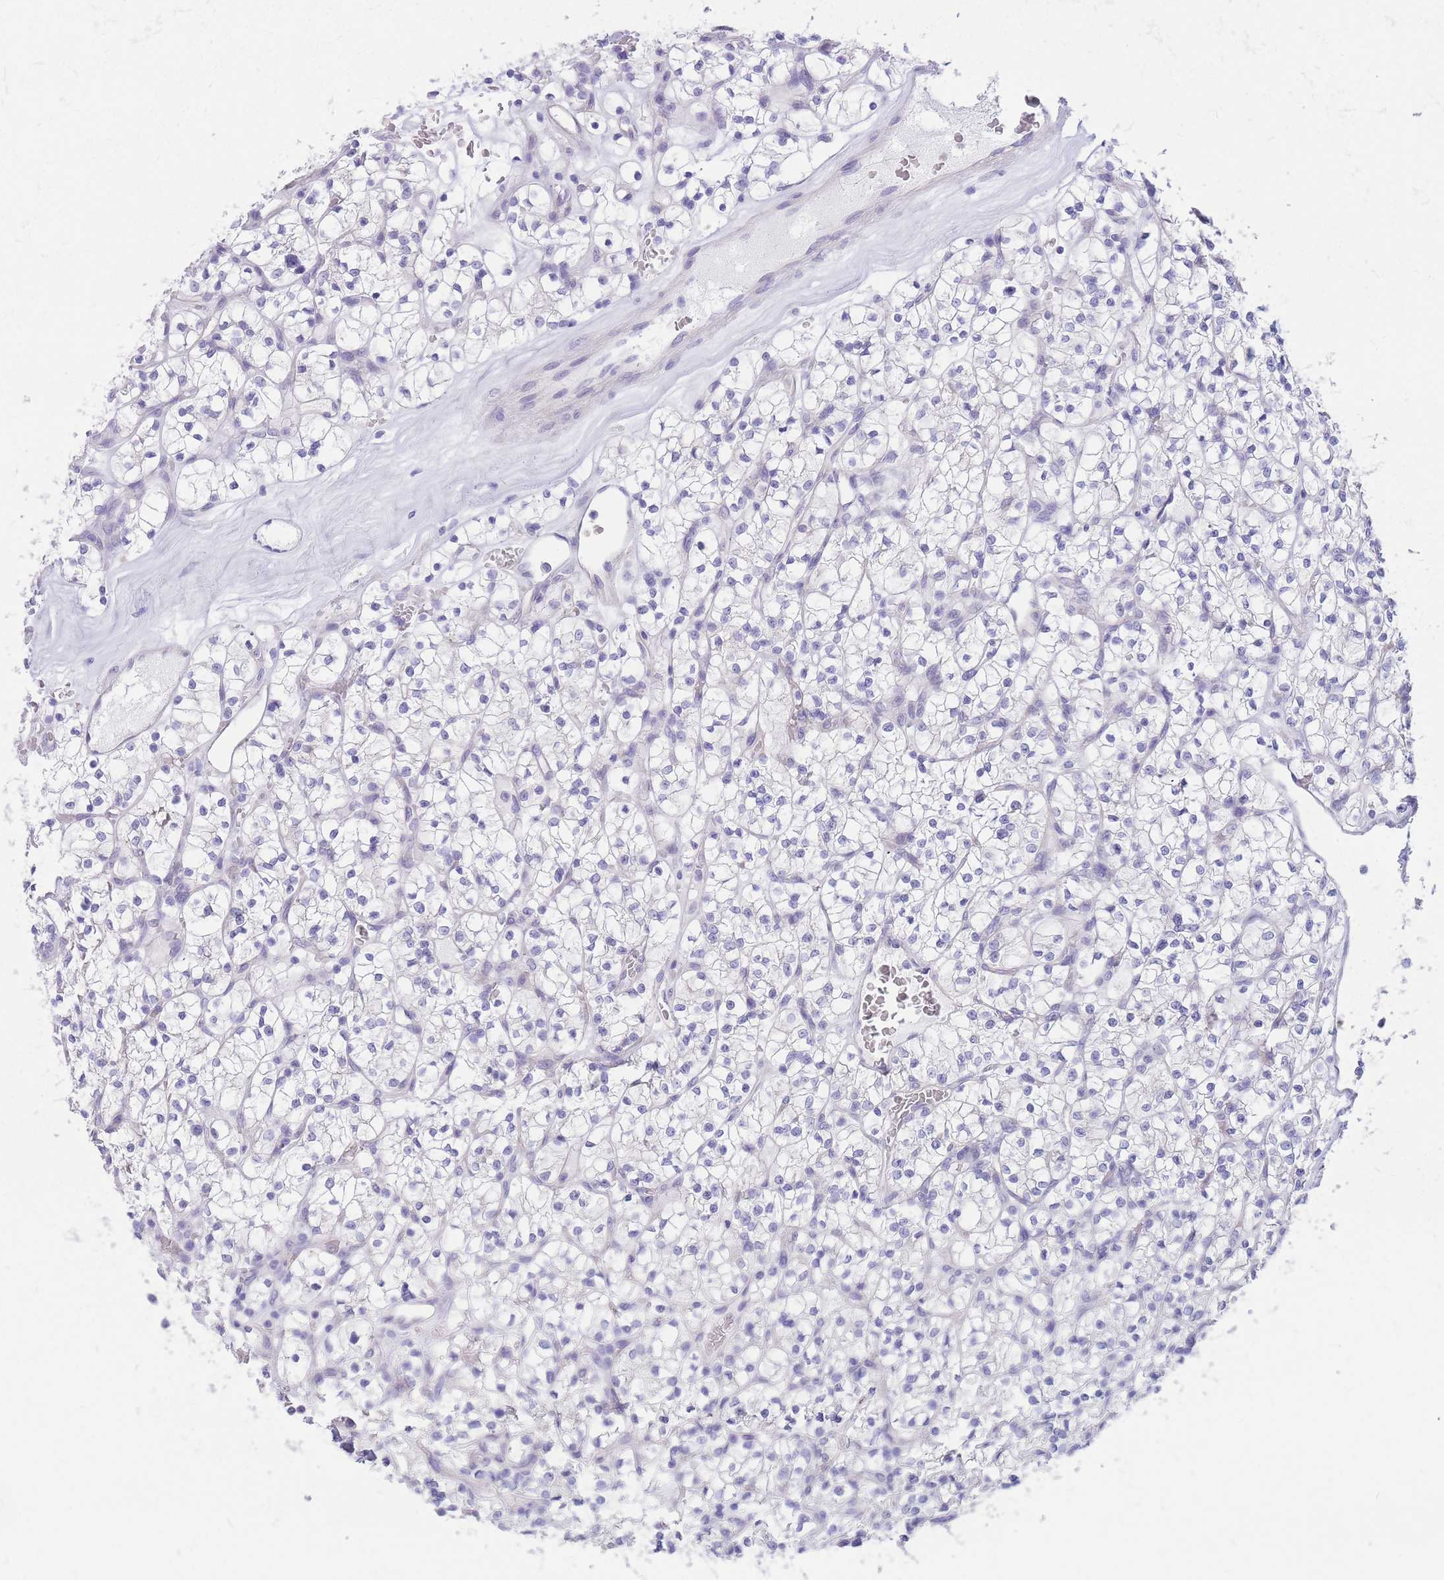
{"staining": {"intensity": "negative", "quantity": "none", "location": "none"}, "tissue": "renal cancer", "cell_type": "Tumor cells", "image_type": "cancer", "snomed": [{"axis": "morphology", "description": "Adenocarcinoma, NOS"}, {"axis": "topography", "description": "Kidney"}], "caption": "This is an immunohistochemistry image of human adenocarcinoma (renal). There is no expression in tumor cells.", "gene": "ZNF311", "patient": {"sex": "female", "age": 64}}